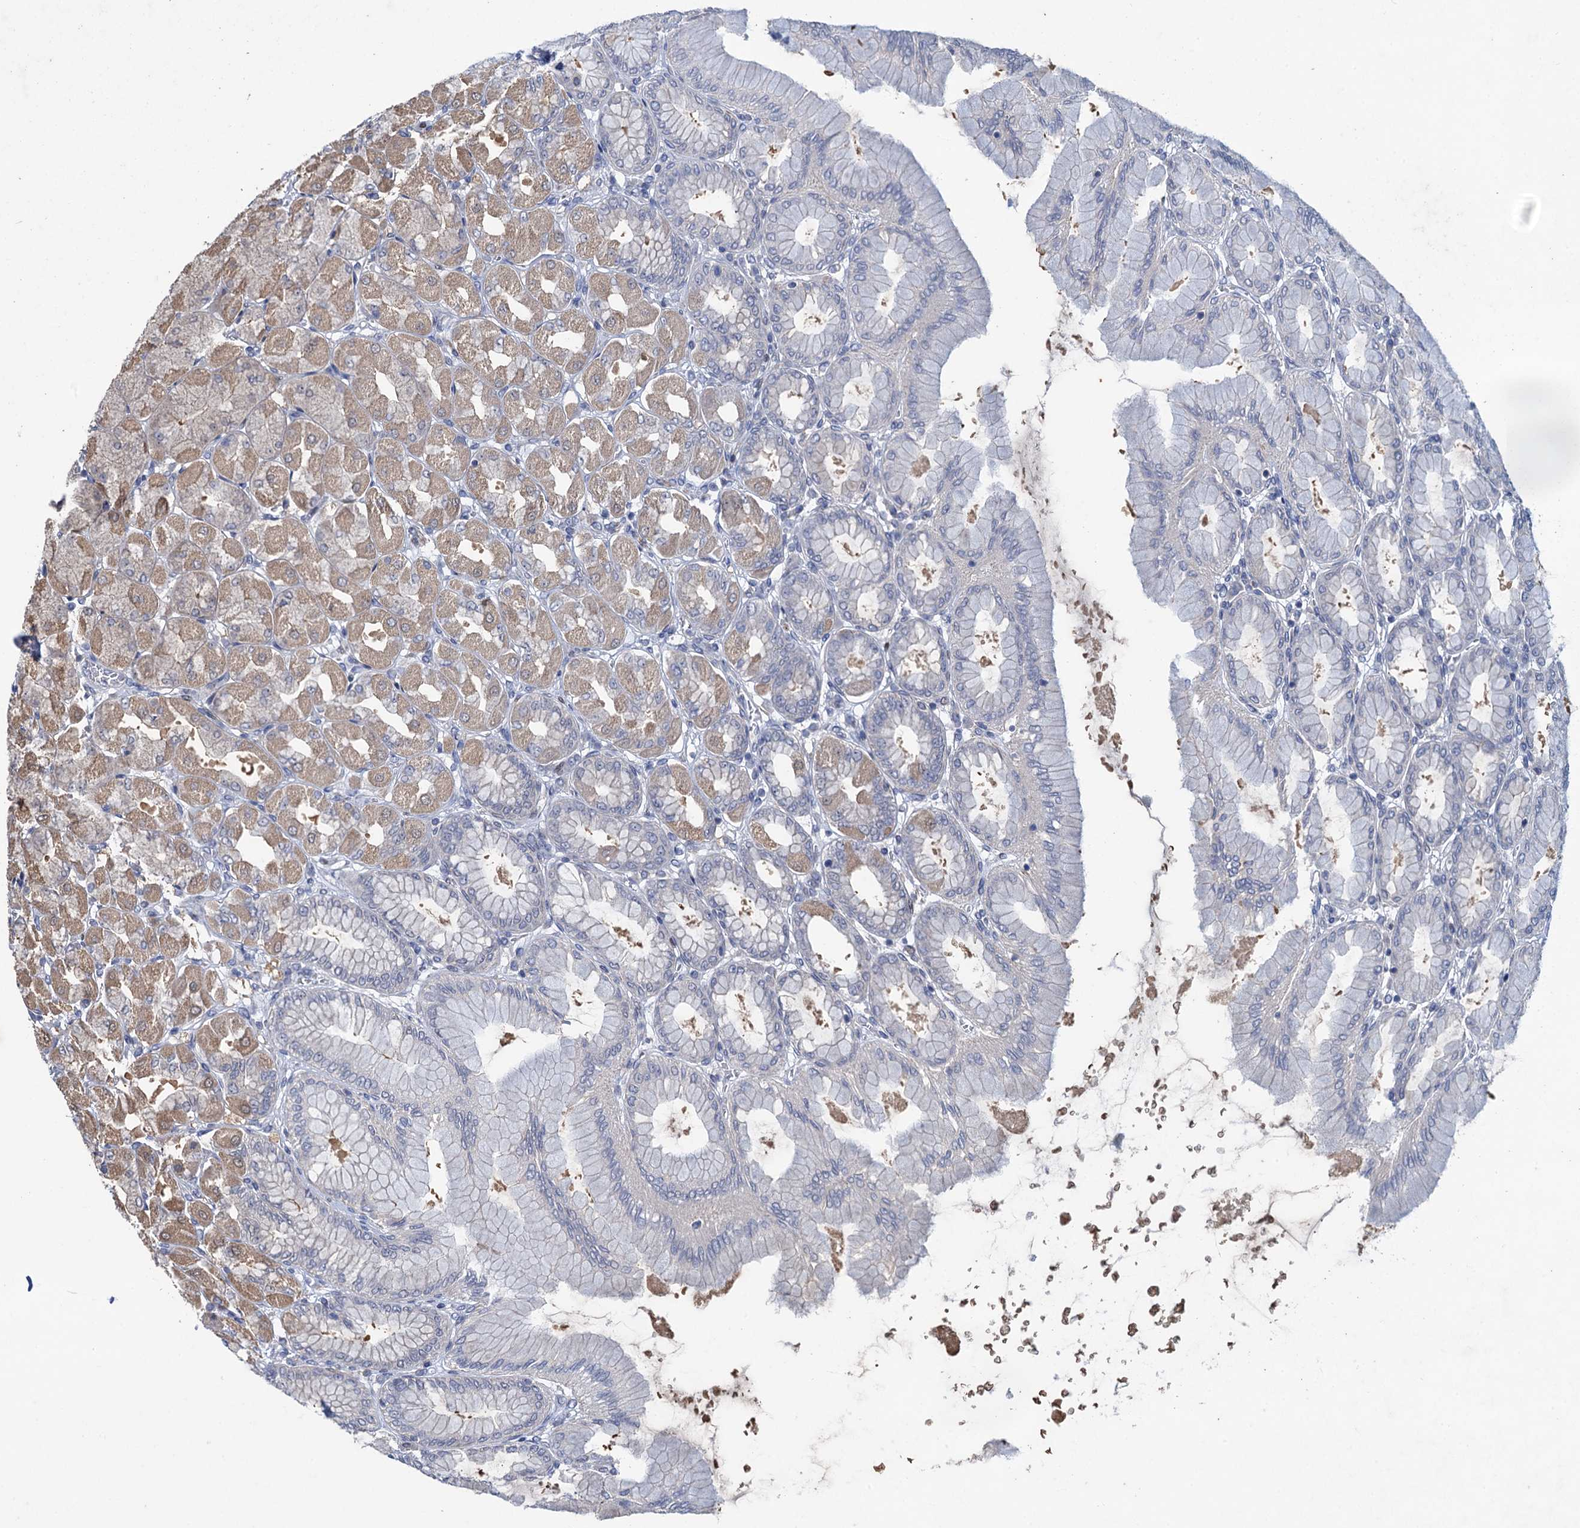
{"staining": {"intensity": "moderate", "quantity": "25%-75%", "location": "cytoplasmic/membranous,nuclear"}, "tissue": "stomach", "cell_type": "Glandular cells", "image_type": "normal", "snomed": [{"axis": "morphology", "description": "Normal tissue, NOS"}, {"axis": "topography", "description": "Stomach, upper"}], "caption": "IHC histopathology image of unremarkable stomach: stomach stained using IHC reveals medium levels of moderate protein expression localized specifically in the cytoplasmic/membranous,nuclear of glandular cells, appearing as a cytoplasmic/membranous,nuclear brown color.", "gene": "ESYT3", "patient": {"sex": "female", "age": 56}}